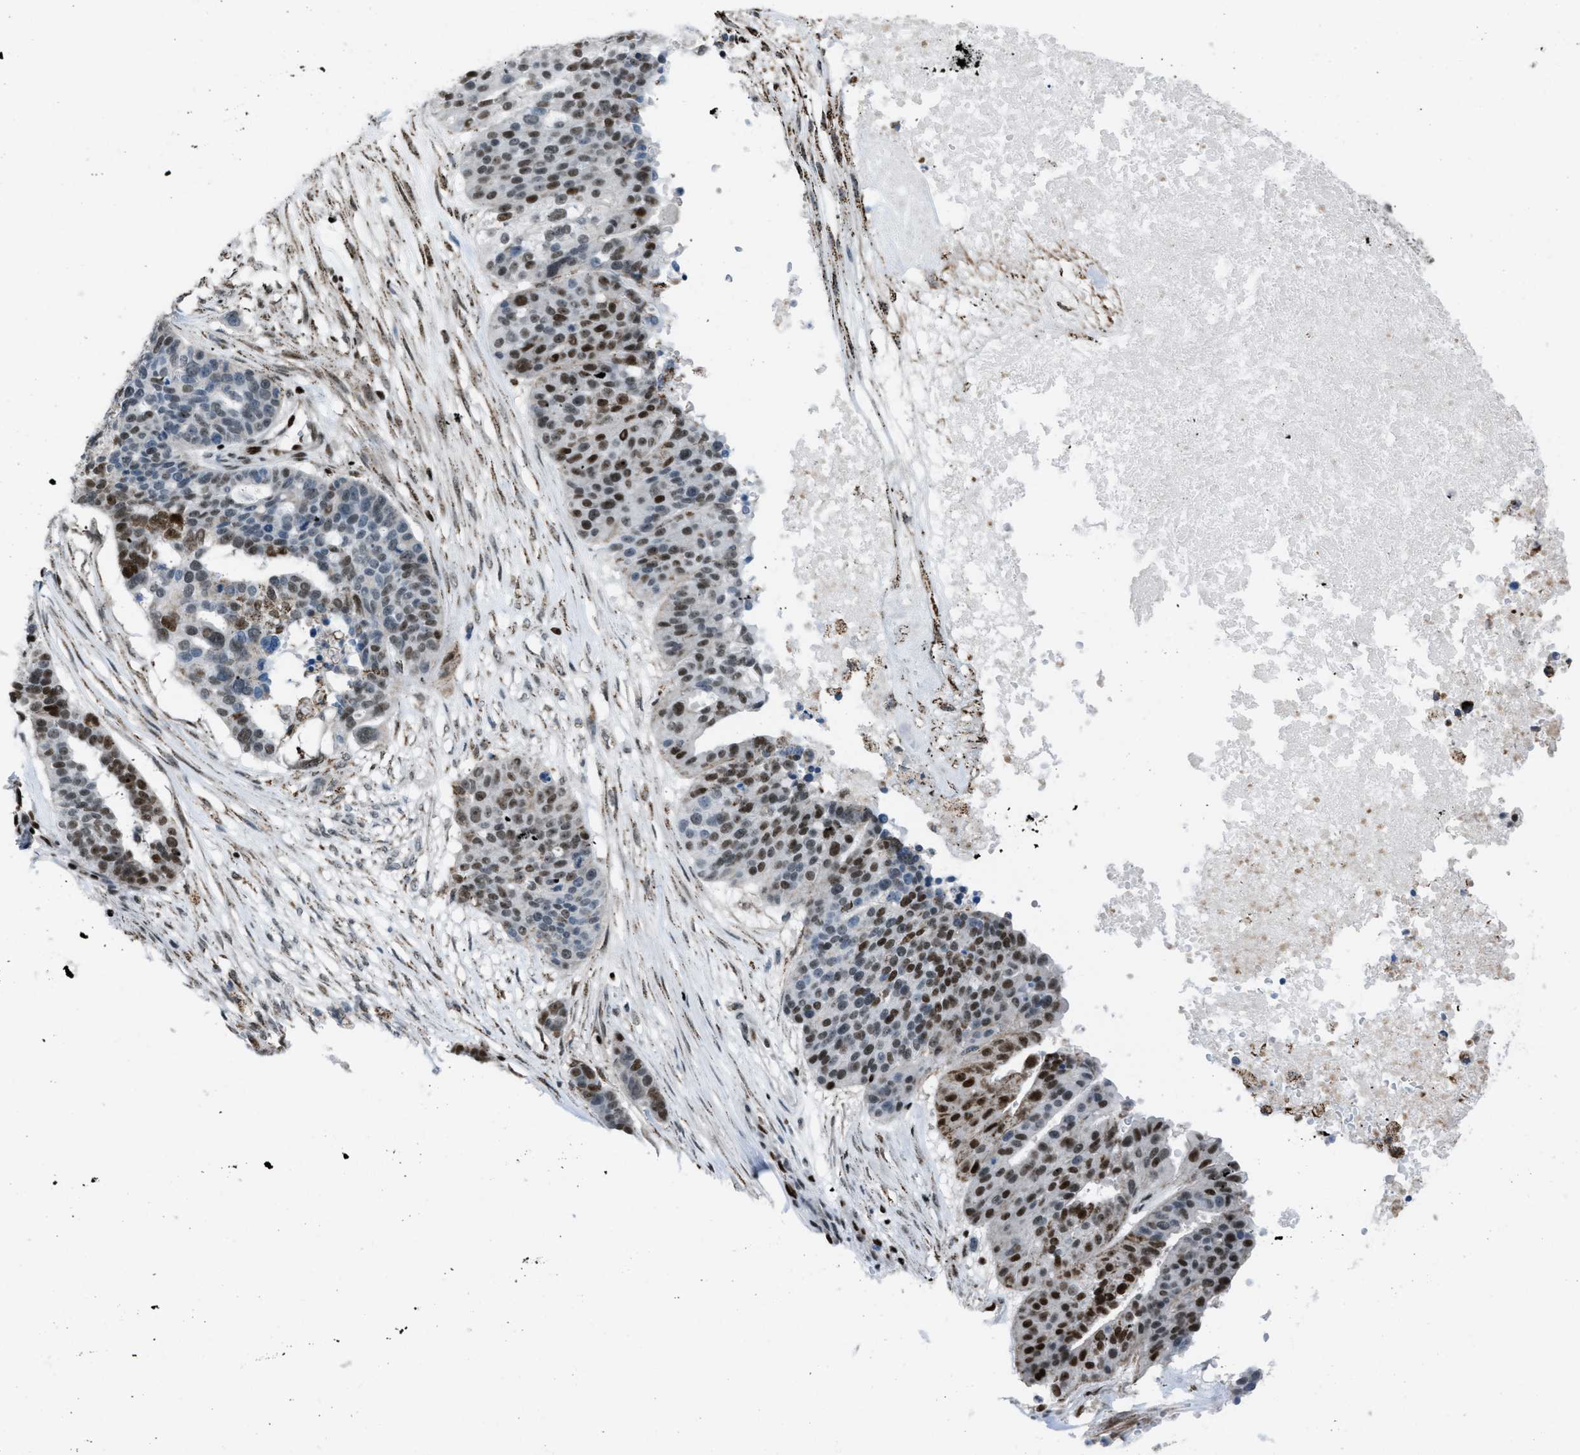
{"staining": {"intensity": "strong", "quantity": ">75%", "location": "nuclear"}, "tissue": "ovarian cancer", "cell_type": "Tumor cells", "image_type": "cancer", "snomed": [{"axis": "morphology", "description": "Cystadenocarcinoma, serous, NOS"}, {"axis": "topography", "description": "Ovary"}], "caption": "A micrograph of human ovarian serous cystadenocarcinoma stained for a protein shows strong nuclear brown staining in tumor cells.", "gene": "SLFN5", "patient": {"sex": "female", "age": 59}}